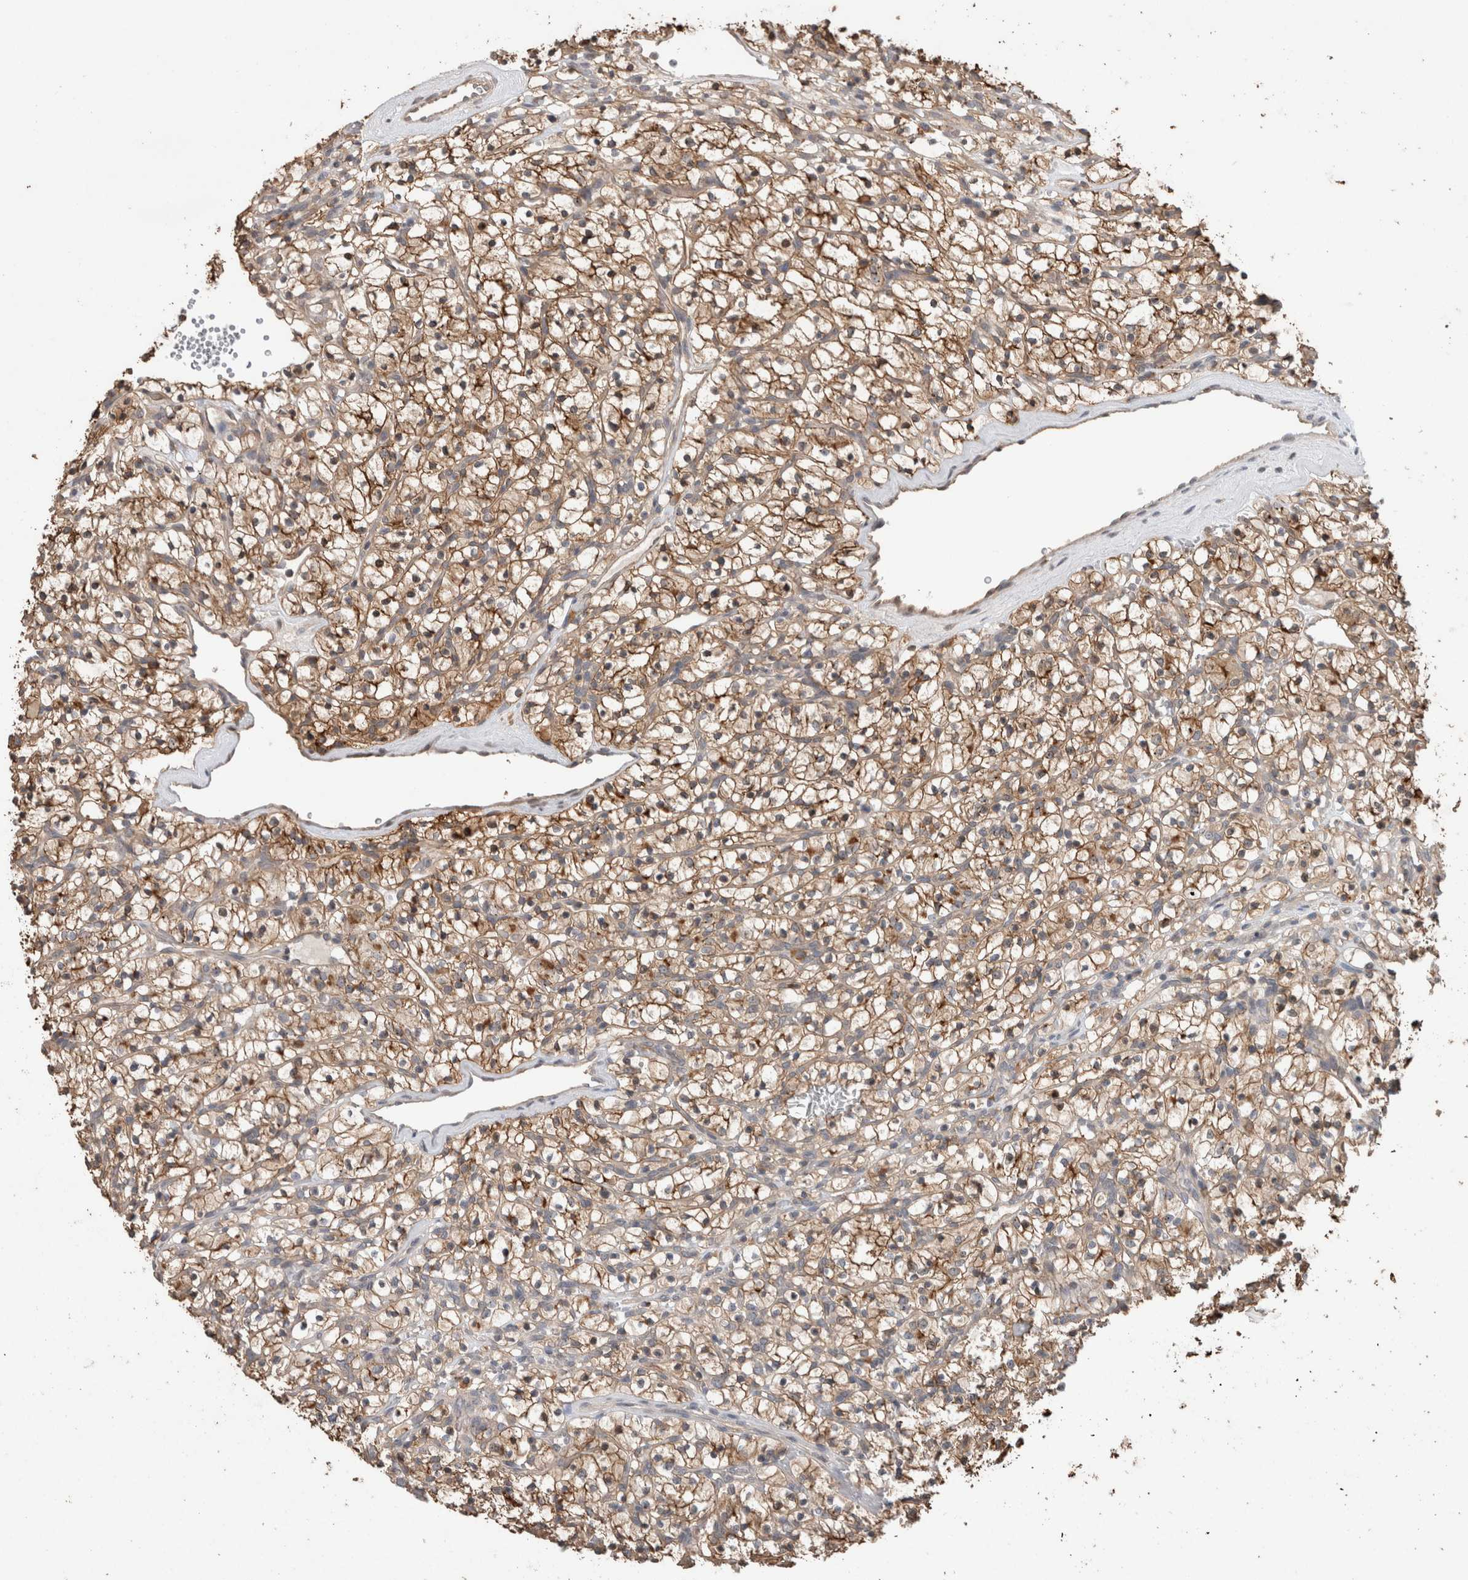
{"staining": {"intensity": "moderate", "quantity": ">75%", "location": "cytoplasmic/membranous"}, "tissue": "renal cancer", "cell_type": "Tumor cells", "image_type": "cancer", "snomed": [{"axis": "morphology", "description": "Adenocarcinoma, NOS"}, {"axis": "topography", "description": "Kidney"}], "caption": "There is medium levels of moderate cytoplasmic/membranous positivity in tumor cells of adenocarcinoma (renal), as demonstrated by immunohistochemical staining (brown color).", "gene": "TRIM5", "patient": {"sex": "female", "age": 57}}